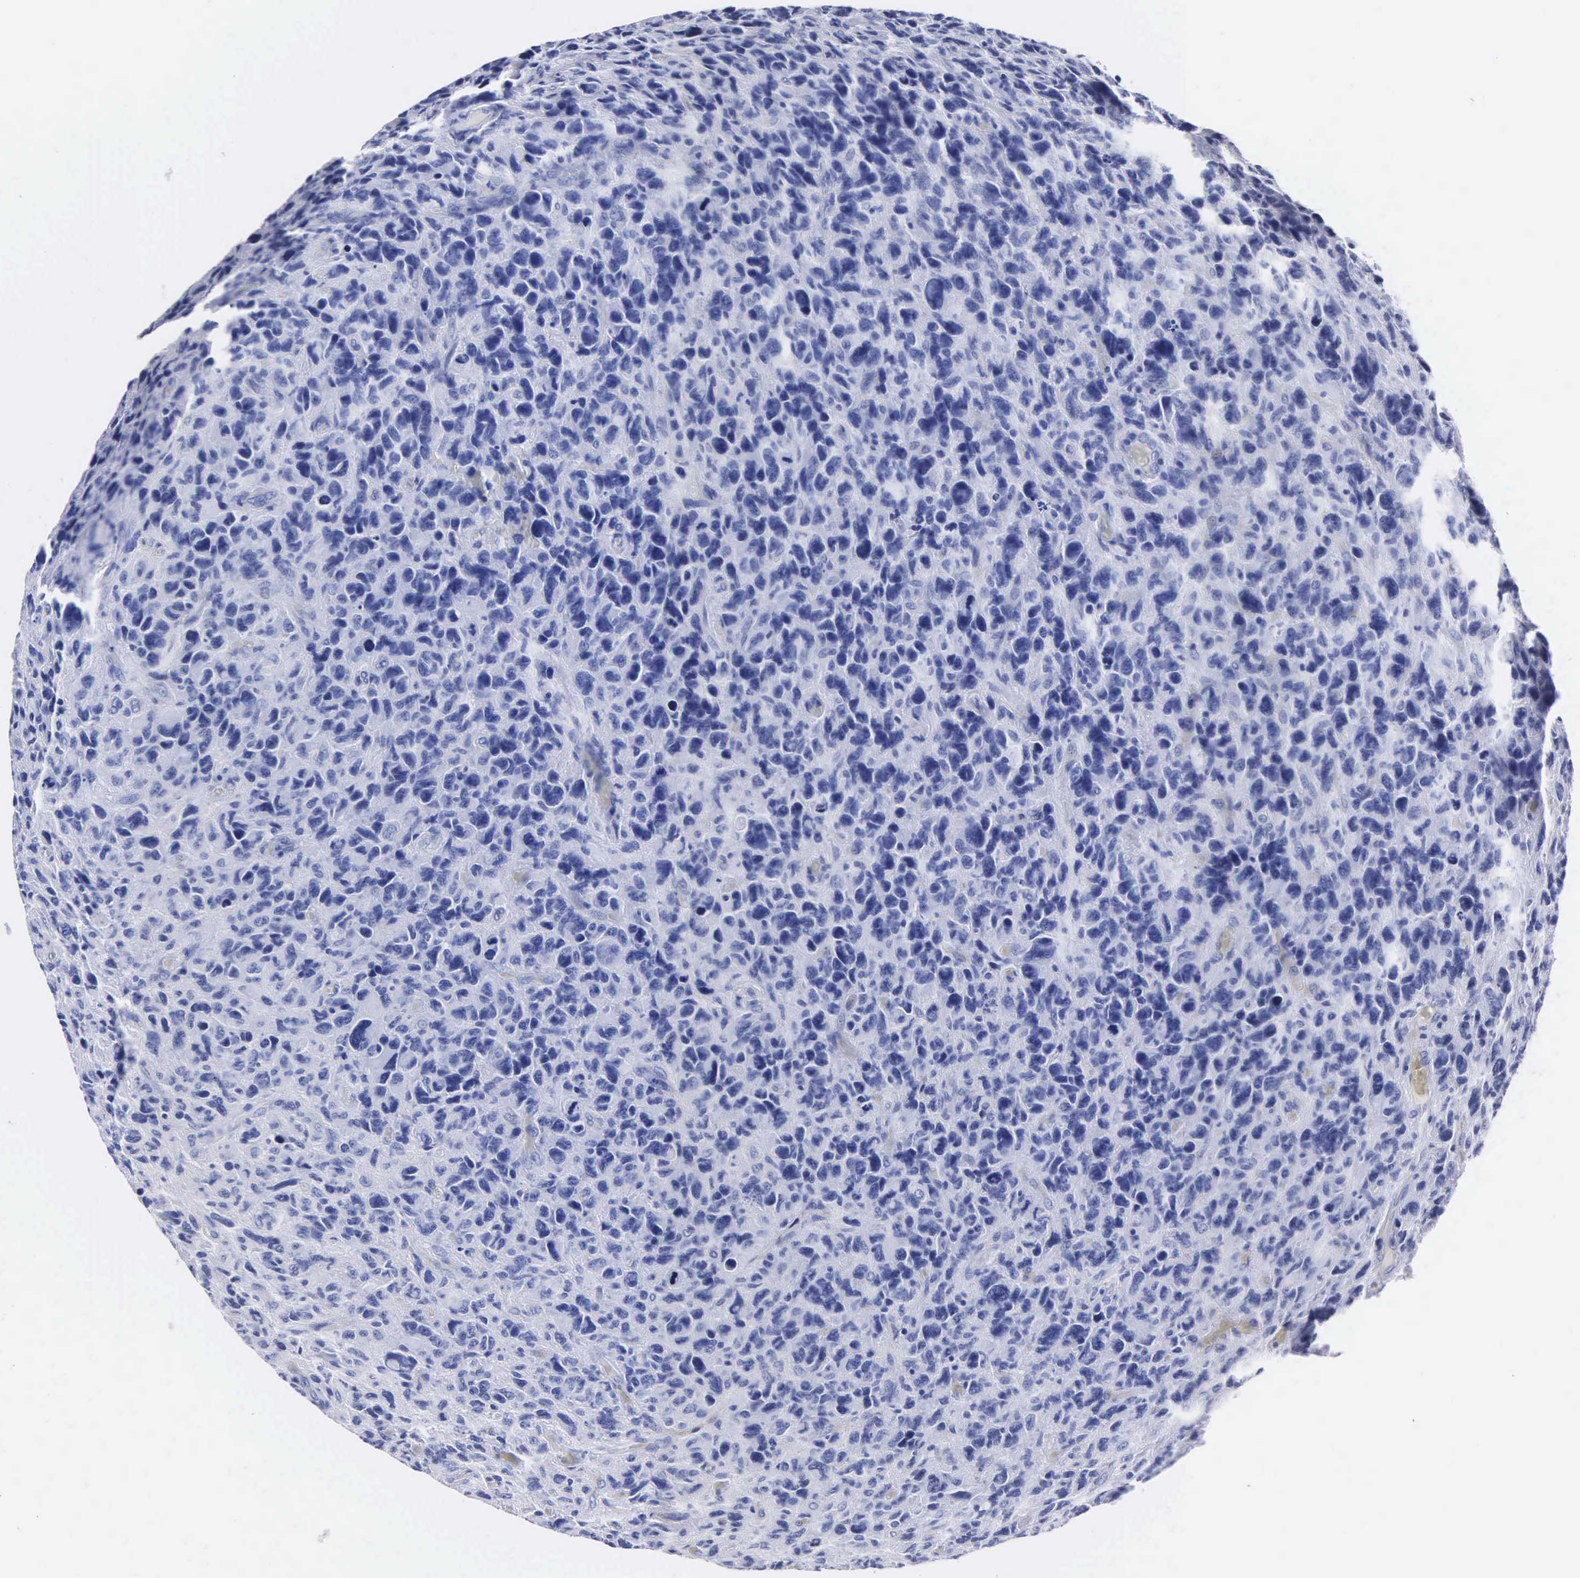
{"staining": {"intensity": "negative", "quantity": "none", "location": "none"}, "tissue": "glioma", "cell_type": "Tumor cells", "image_type": "cancer", "snomed": [{"axis": "morphology", "description": "Glioma, malignant, High grade"}, {"axis": "topography", "description": "Brain"}], "caption": "There is no significant staining in tumor cells of glioma.", "gene": "MB", "patient": {"sex": "female", "age": 60}}